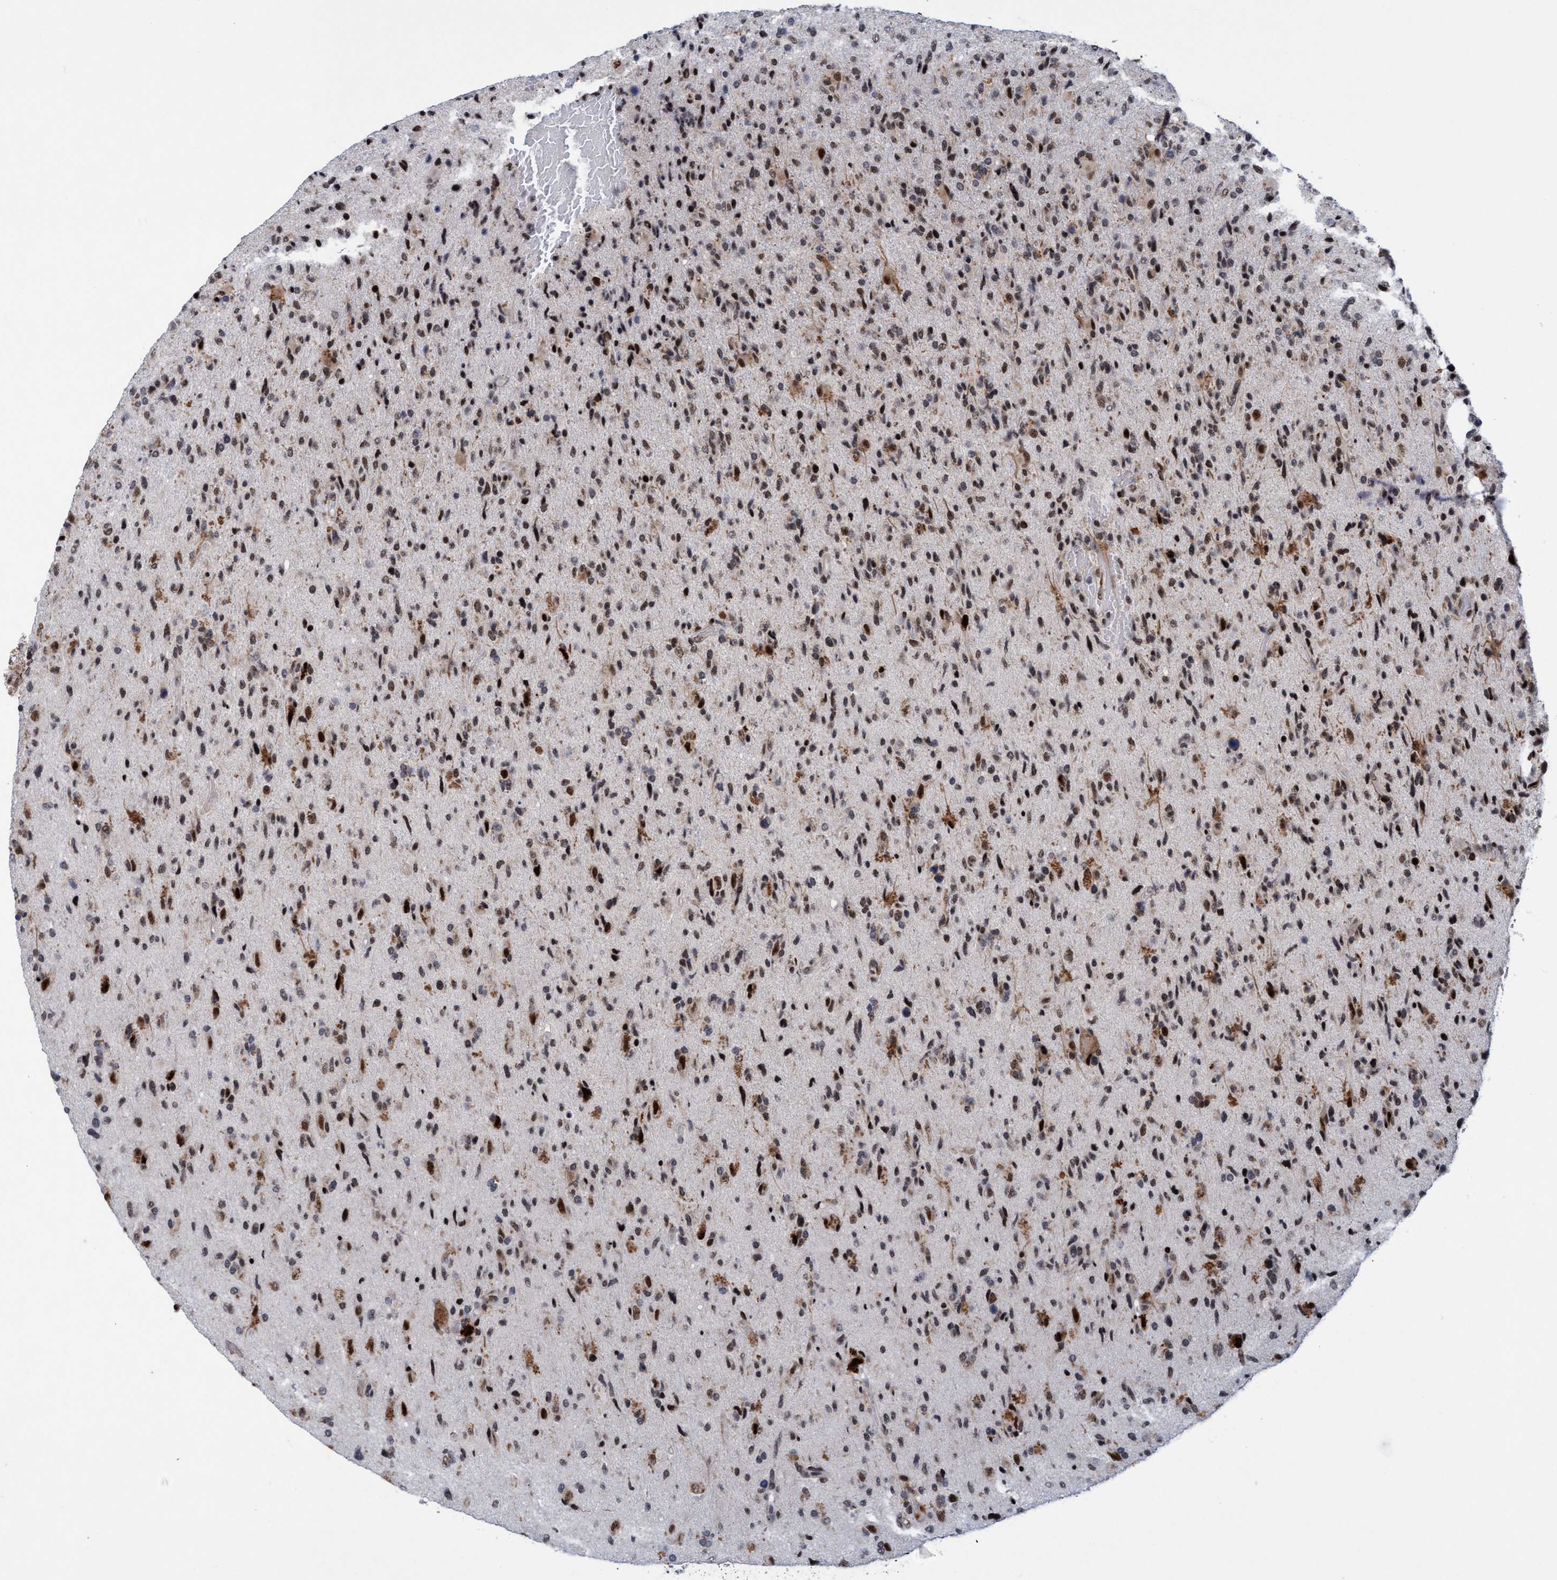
{"staining": {"intensity": "moderate", "quantity": ">75%", "location": "nuclear"}, "tissue": "glioma", "cell_type": "Tumor cells", "image_type": "cancer", "snomed": [{"axis": "morphology", "description": "Glioma, malignant, High grade"}, {"axis": "topography", "description": "Brain"}], "caption": "Immunohistochemistry (IHC) photomicrograph of human malignant glioma (high-grade) stained for a protein (brown), which reveals medium levels of moderate nuclear expression in about >75% of tumor cells.", "gene": "GLT6D1", "patient": {"sex": "male", "age": 72}}